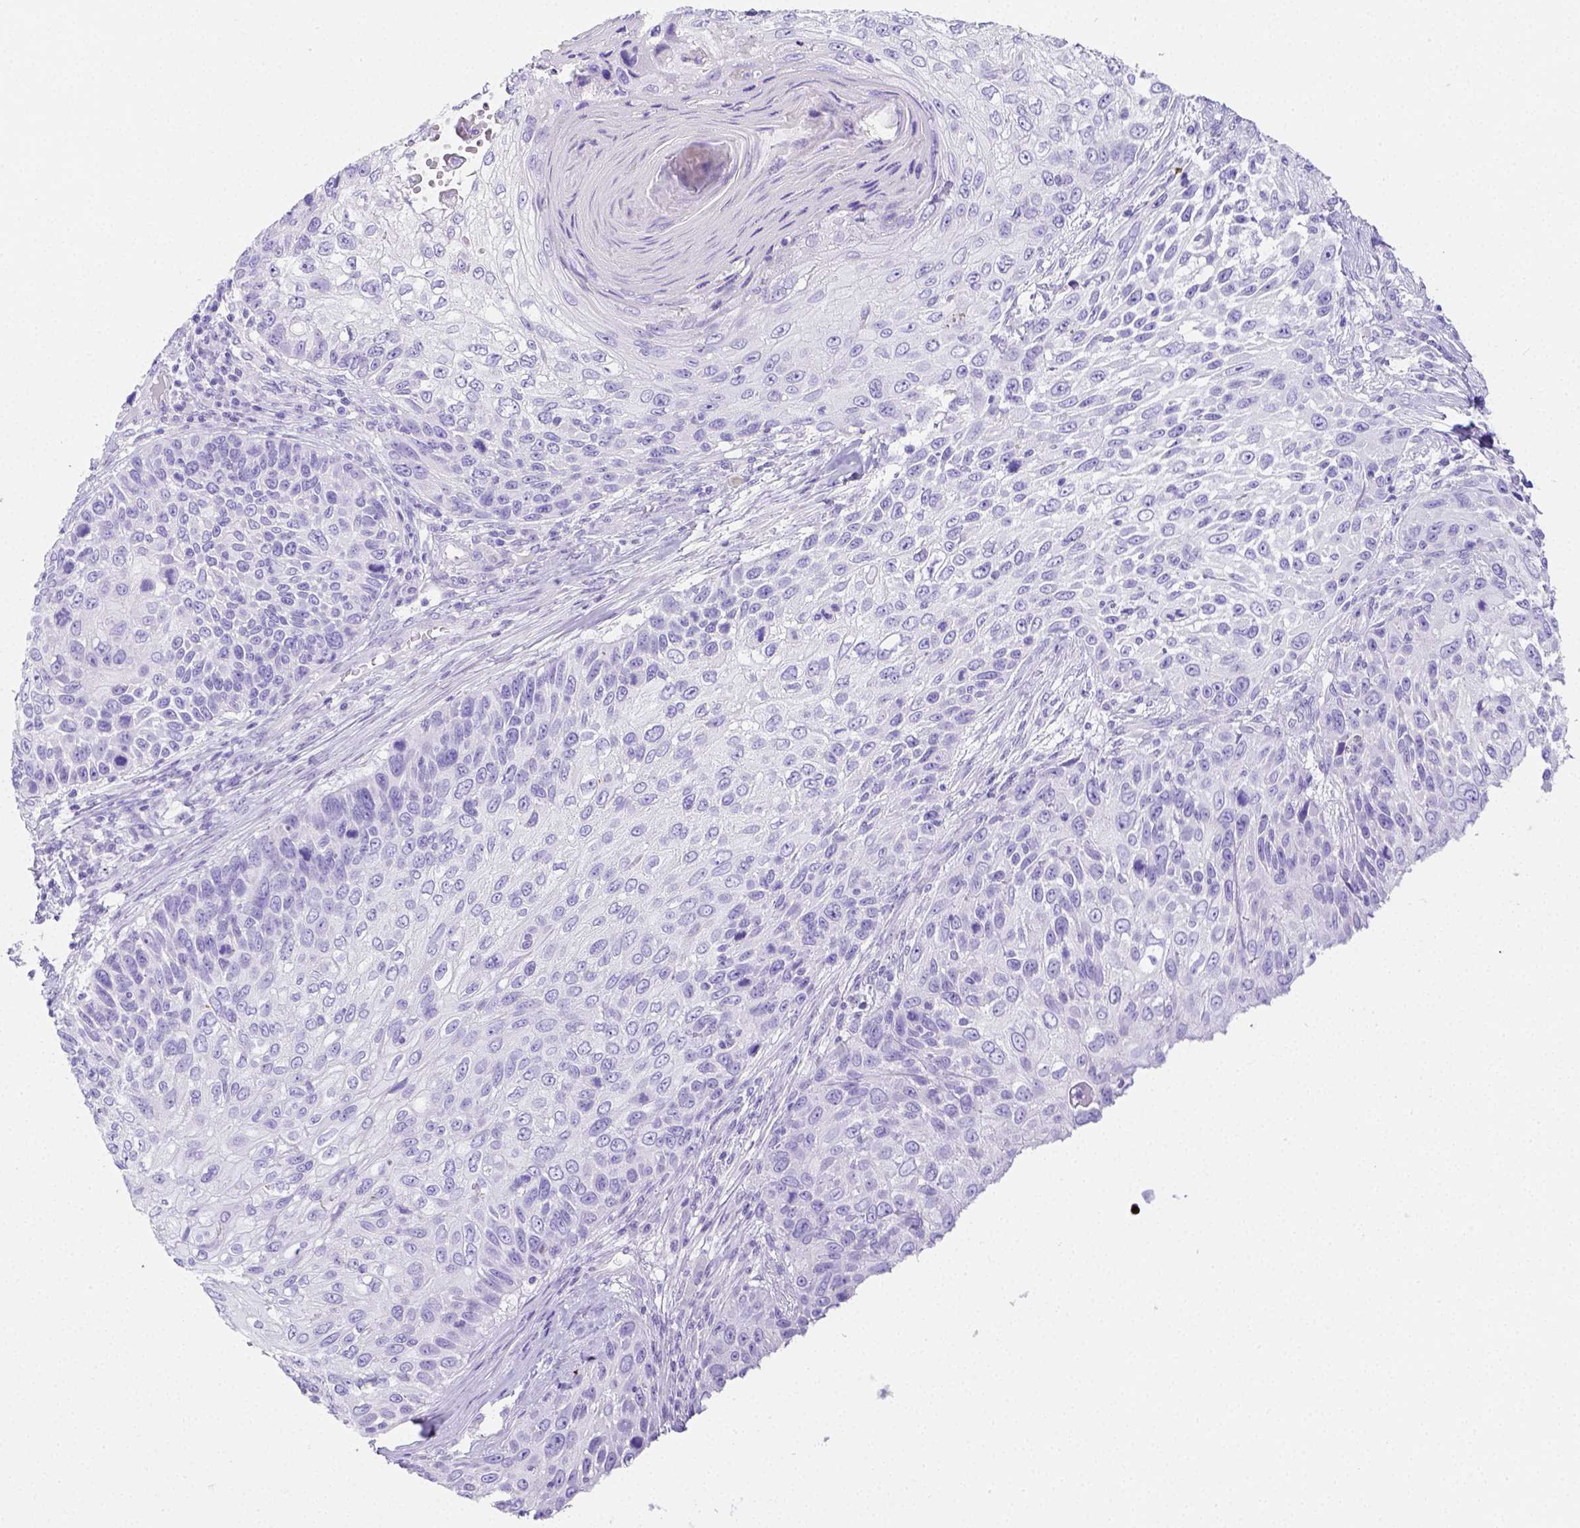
{"staining": {"intensity": "negative", "quantity": "none", "location": "none"}, "tissue": "skin cancer", "cell_type": "Tumor cells", "image_type": "cancer", "snomed": [{"axis": "morphology", "description": "Squamous cell carcinoma, NOS"}, {"axis": "topography", "description": "Skin"}], "caption": "Histopathology image shows no significant protein staining in tumor cells of squamous cell carcinoma (skin).", "gene": "ARHGAP36", "patient": {"sex": "male", "age": 92}}